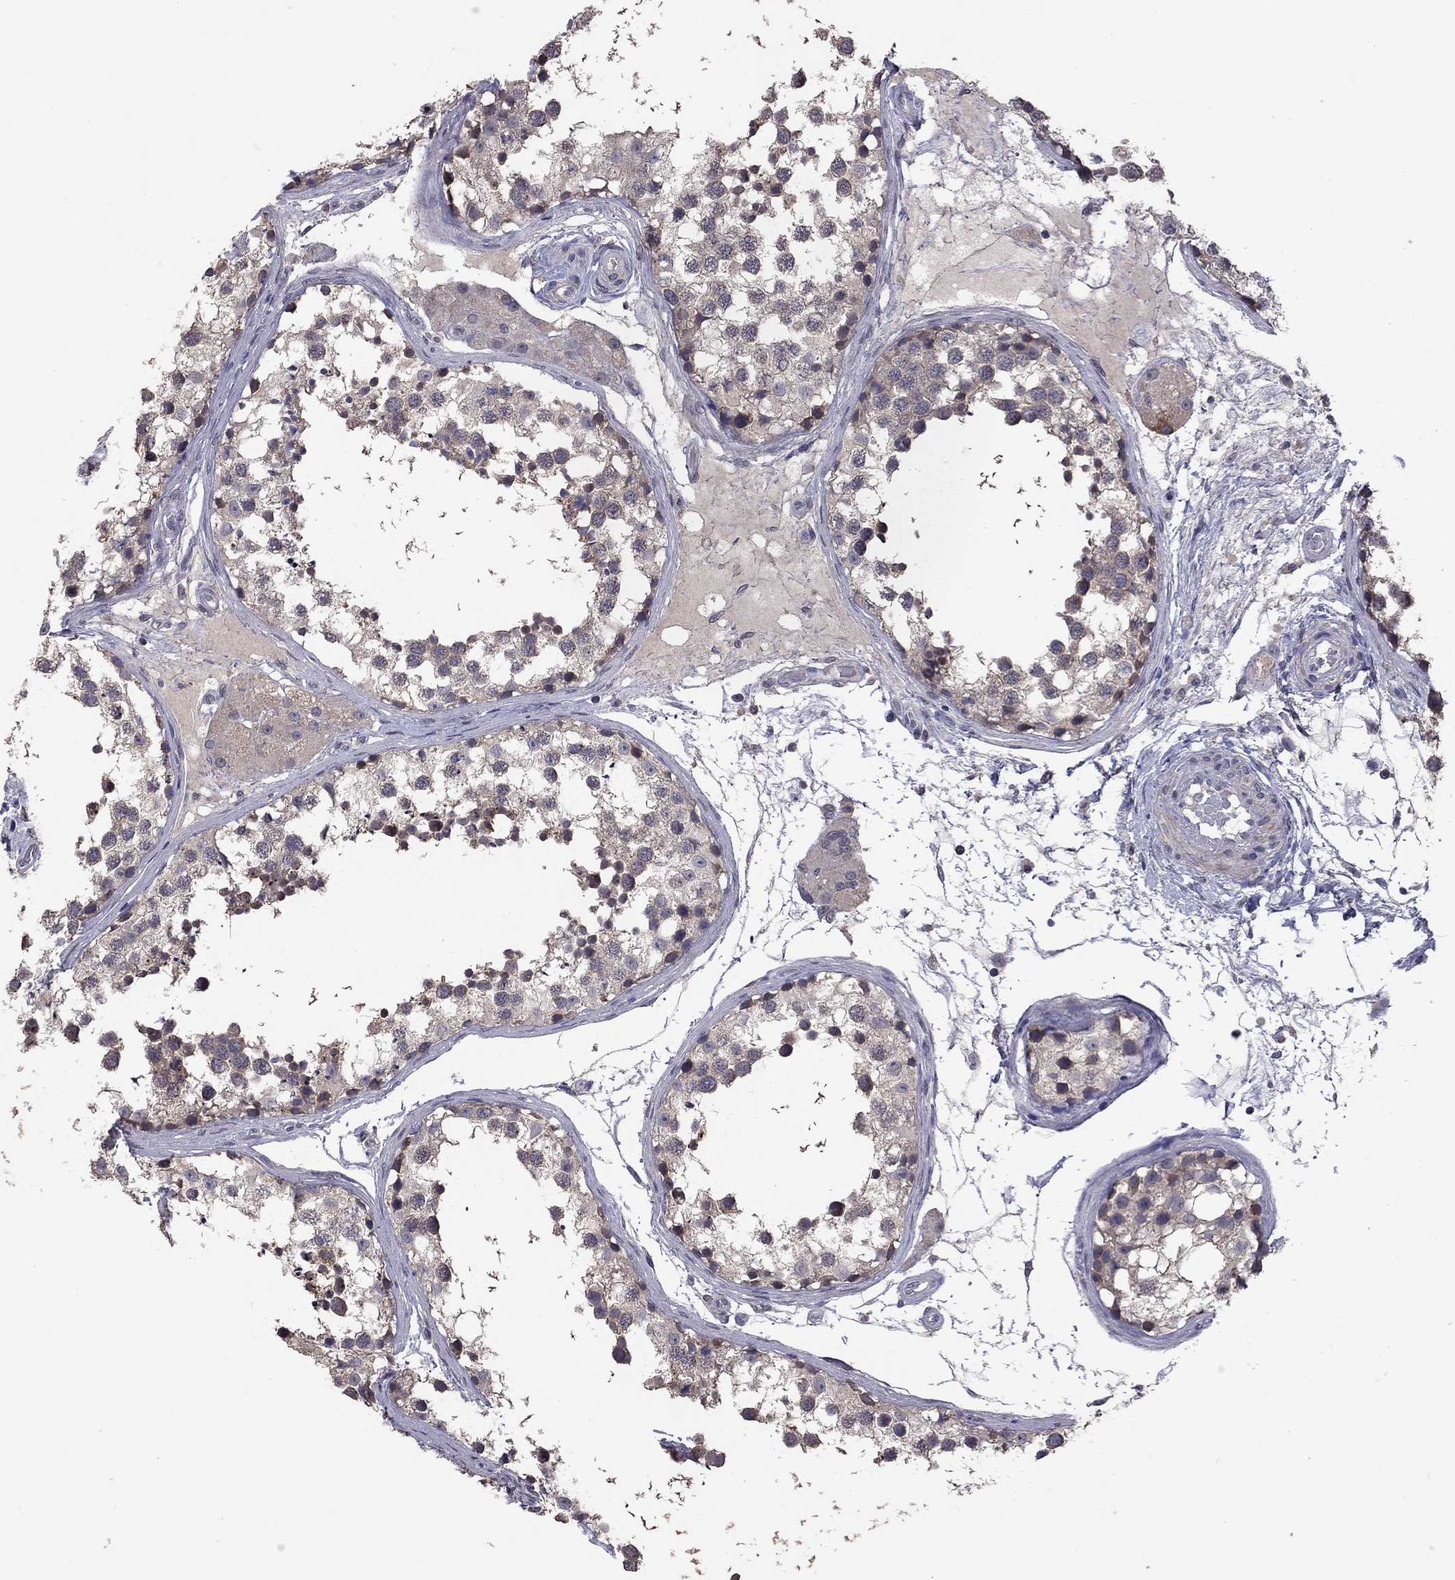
{"staining": {"intensity": "weak", "quantity": "25%-75%", "location": "cytoplasmic/membranous"}, "tissue": "testis", "cell_type": "Cells in seminiferous ducts", "image_type": "normal", "snomed": [{"axis": "morphology", "description": "Normal tissue, NOS"}, {"axis": "morphology", "description": "Seminoma, NOS"}, {"axis": "topography", "description": "Testis"}], "caption": "DAB immunohistochemical staining of benign testis reveals weak cytoplasmic/membranous protein expression in approximately 25%-75% of cells in seminiferous ducts. Nuclei are stained in blue.", "gene": "TSNARE1", "patient": {"sex": "male", "age": 65}}